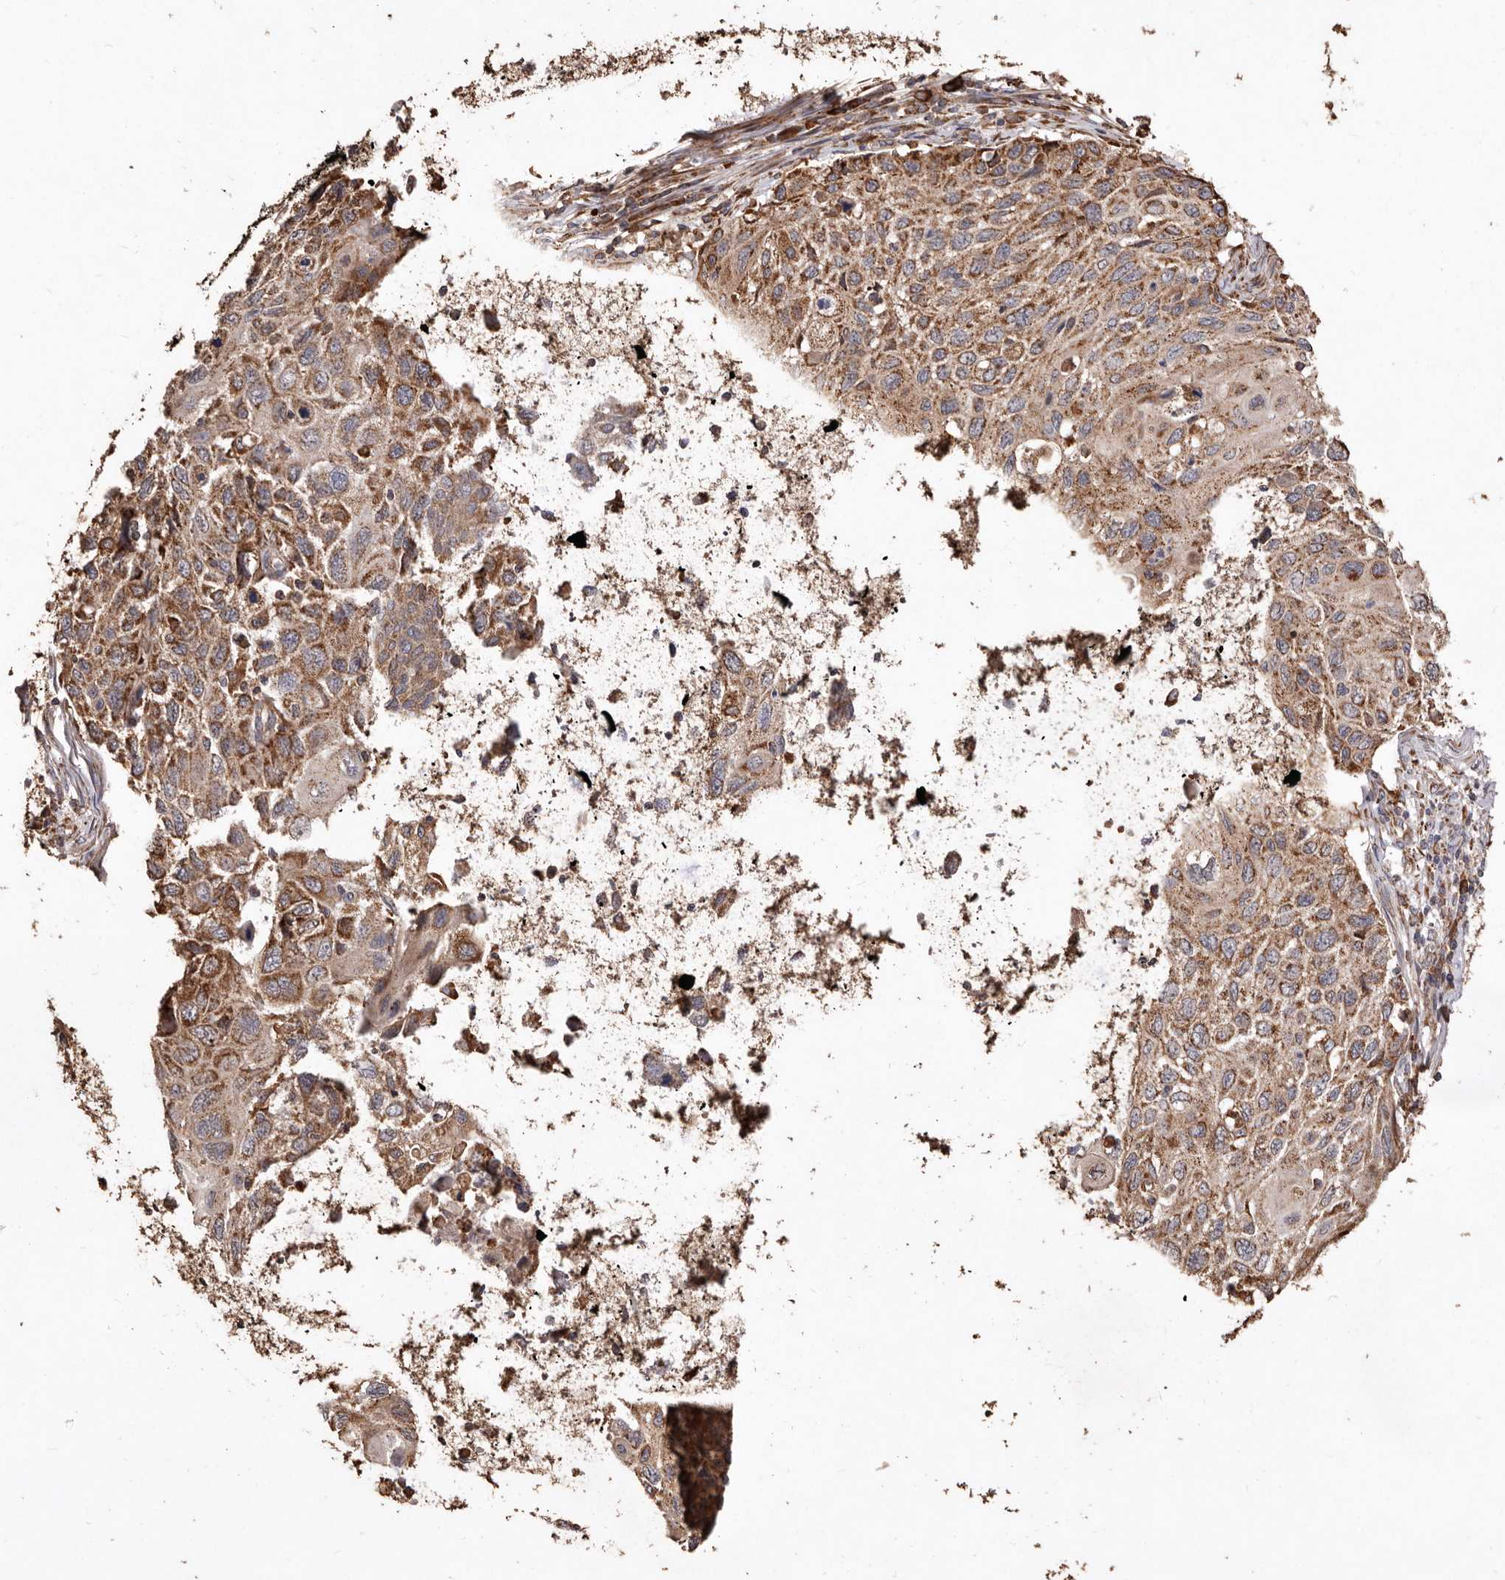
{"staining": {"intensity": "moderate", "quantity": ">75%", "location": "cytoplasmic/membranous"}, "tissue": "cervical cancer", "cell_type": "Tumor cells", "image_type": "cancer", "snomed": [{"axis": "morphology", "description": "Squamous cell carcinoma, NOS"}, {"axis": "topography", "description": "Cervix"}], "caption": "Squamous cell carcinoma (cervical) tissue demonstrates moderate cytoplasmic/membranous staining in approximately >75% of tumor cells", "gene": "STEAP2", "patient": {"sex": "female", "age": 70}}